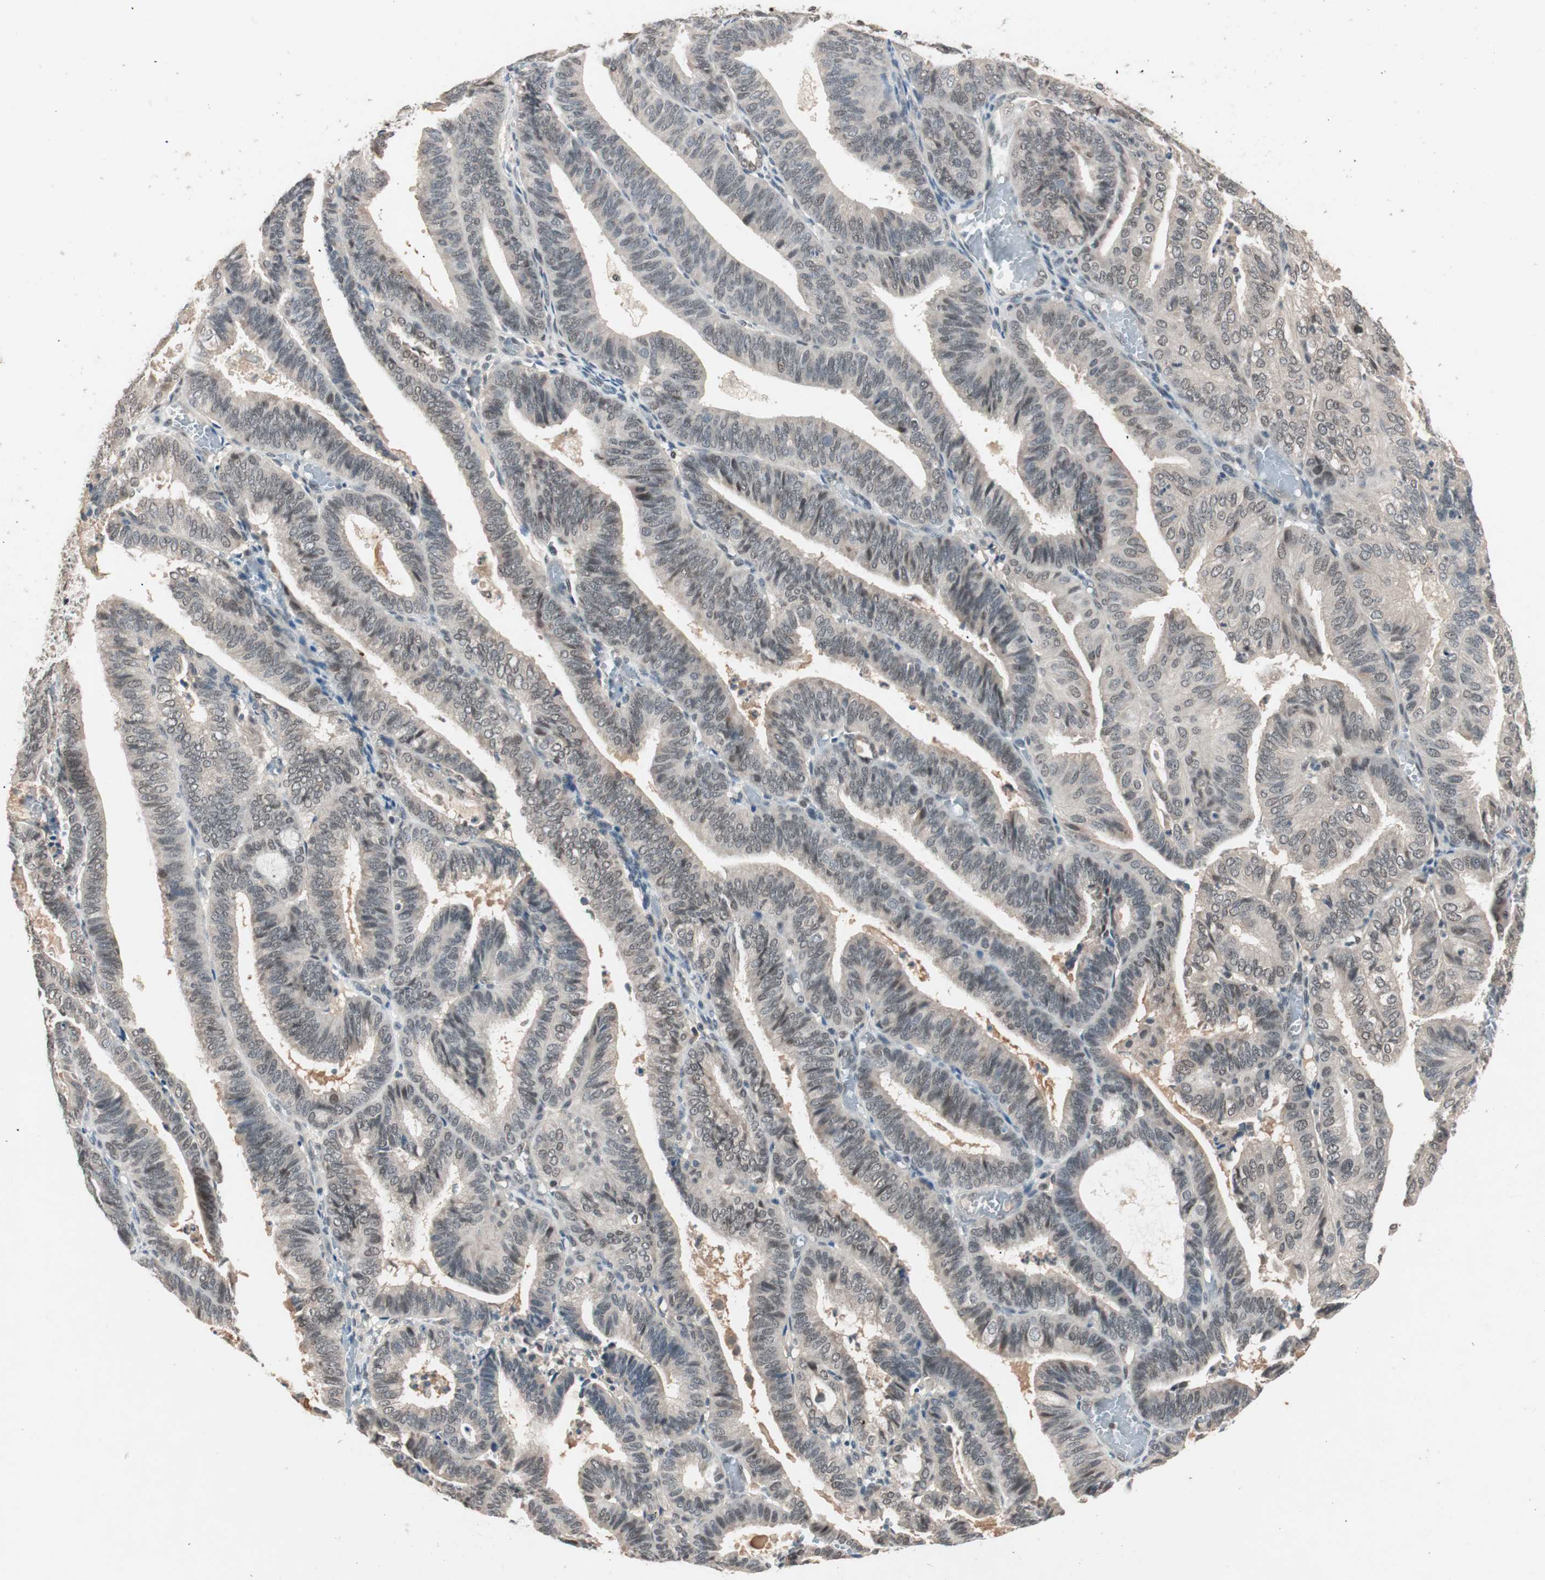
{"staining": {"intensity": "weak", "quantity": "25%-75%", "location": "nuclear"}, "tissue": "endometrial cancer", "cell_type": "Tumor cells", "image_type": "cancer", "snomed": [{"axis": "morphology", "description": "Adenocarcinoma, NOS"}, {"axis": "topography", "description": "Uterus"}], "caption": "Protein analysis of endometrial cancer tissue reveals weak nuclear positivity in about 25%-75% of tumor cells.", "gene": "NFRKB", "patient": {"sex": "female", "age": 60}}